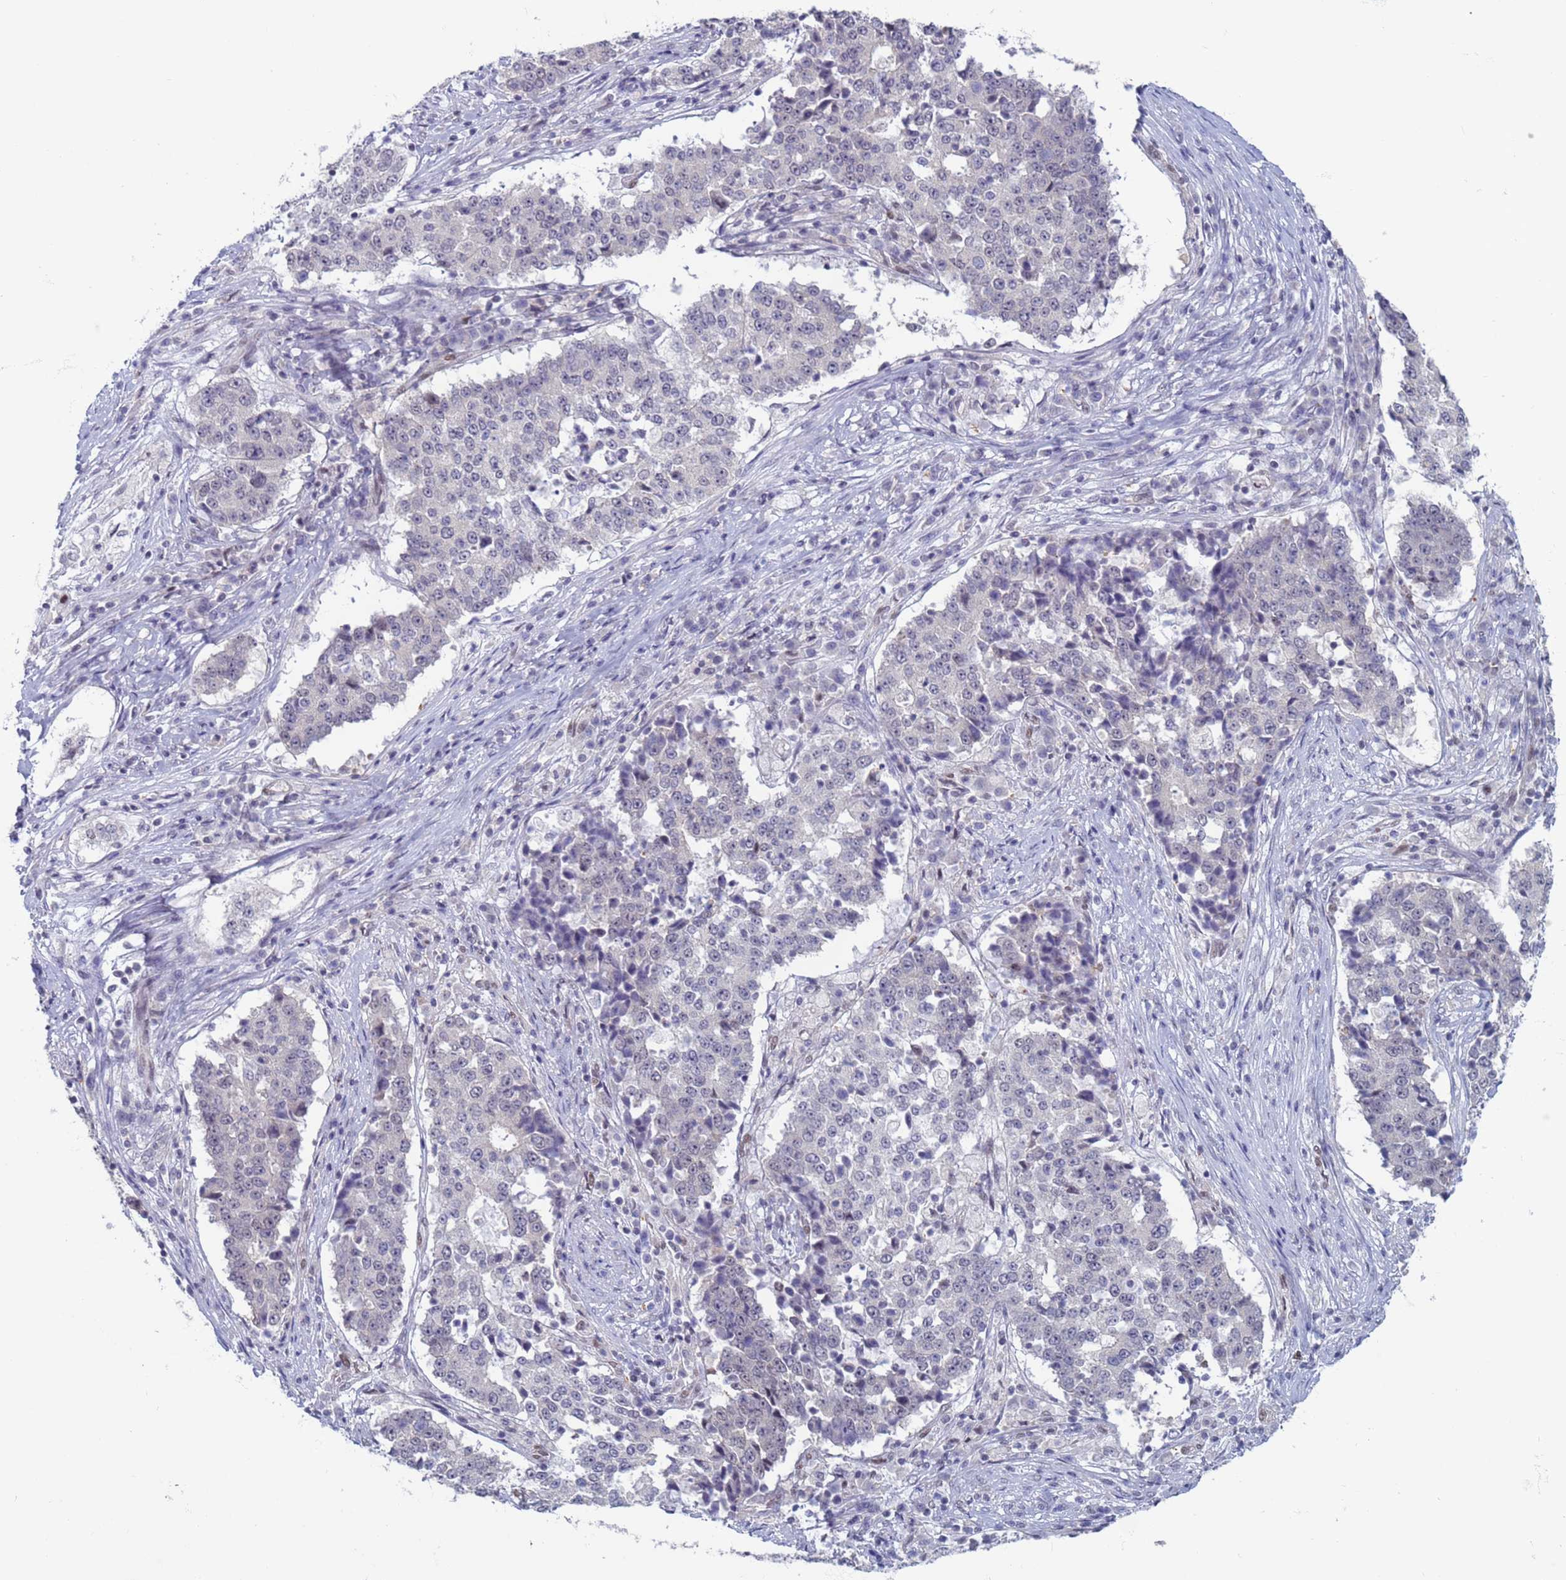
{"staining": {"intensity": "negative", "quantity": "none", "location": "none"}, "tissue": "stomach cancer", "cell_type": "Tumor cells", "image_type": "cancer", "snomed": [{"axis": "morphology", "description": "Adenocarcinoma, NOS"}, {"axis": "topography", "description": "Stomach"}], "caption": "A micrograph of human adenocarcinoma (stomach) is negative for staining in tumor cells.", "gene": "SAE1", "patient": {"sex": "male", "age": 59}}